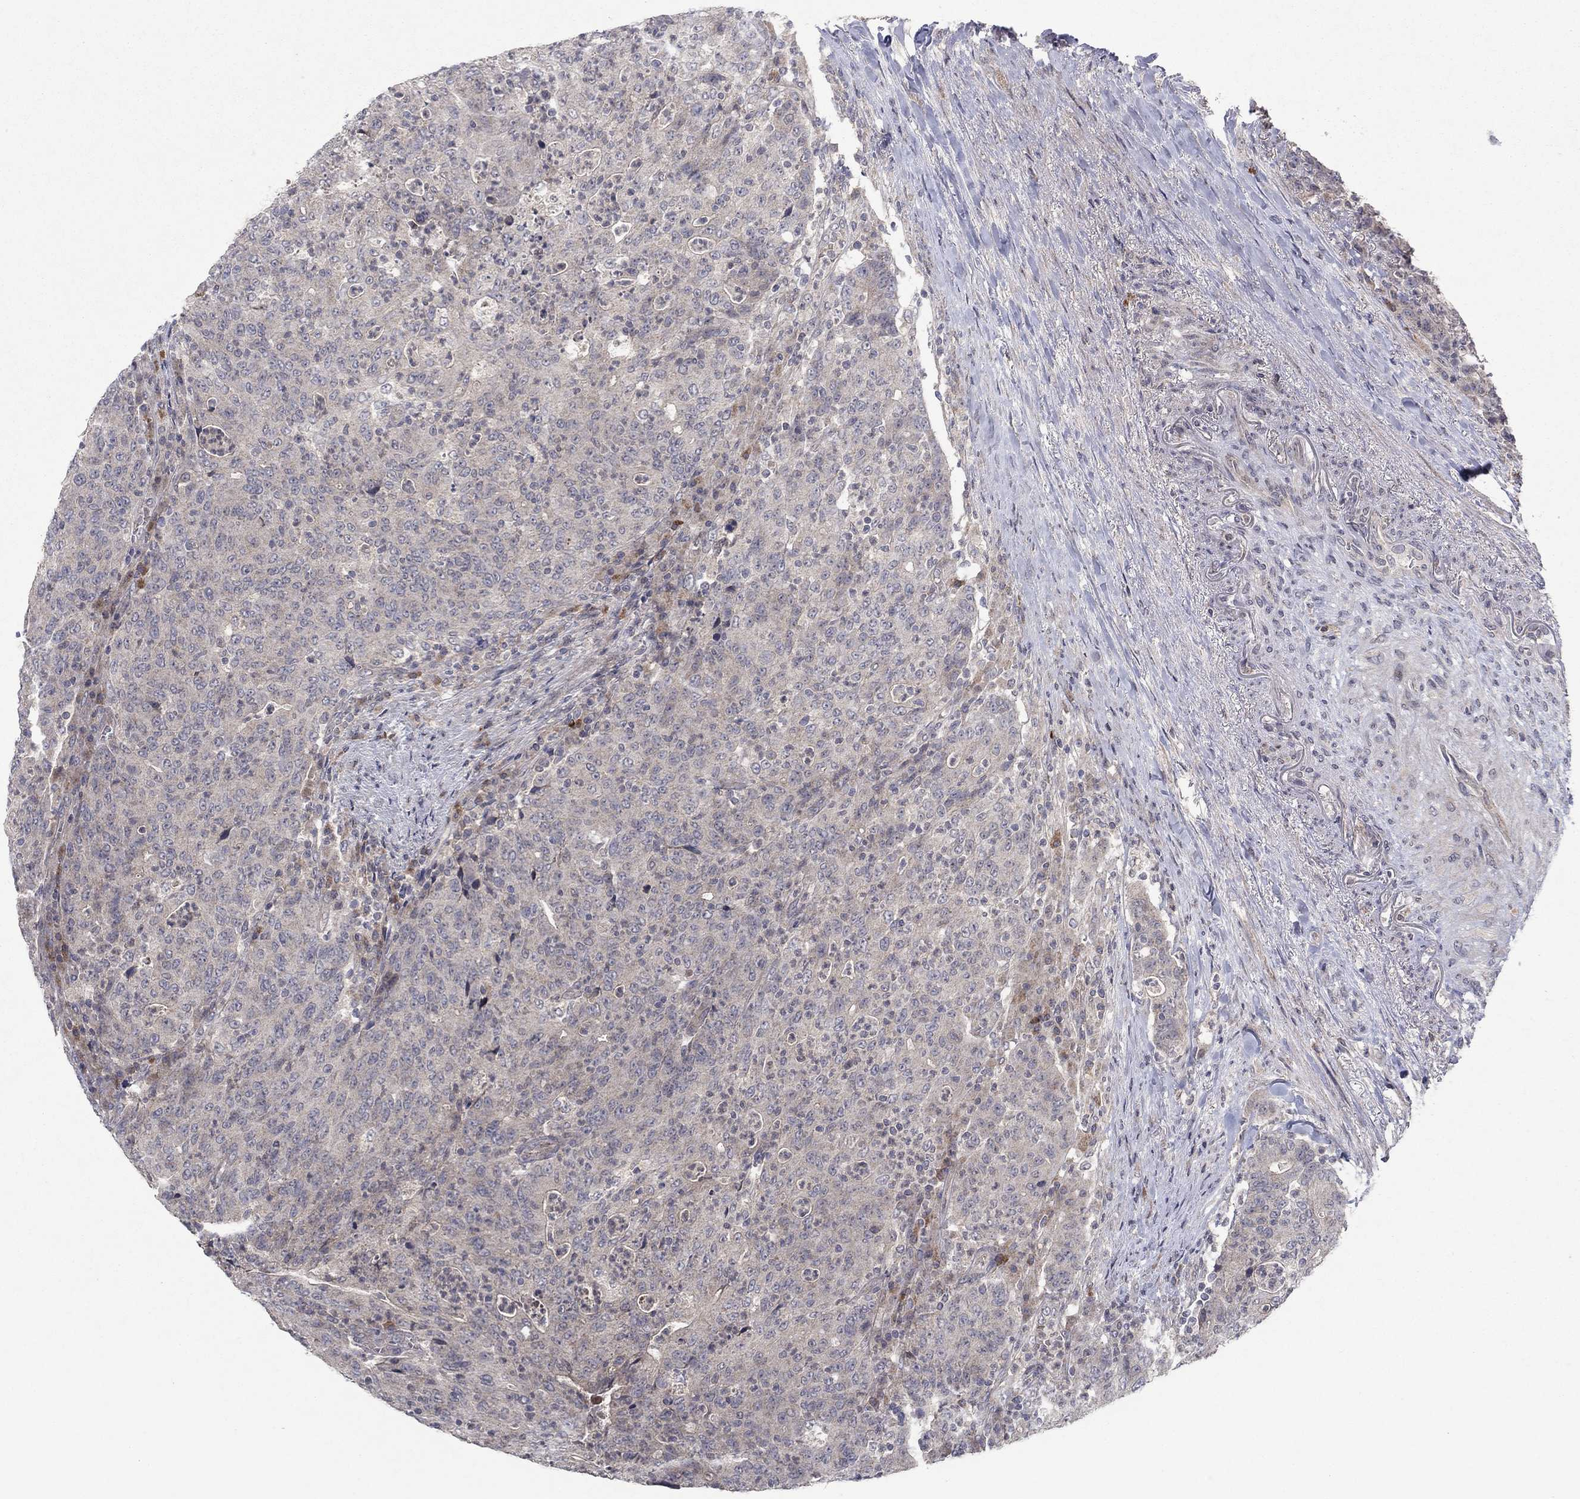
{"staining": {"intensity": "negative", "quantity": "none", "location": "none"}, "tissue": "colorectal cancer", "cell_type": "Tumor cells", "image_type": "cancer", "snomed": [{"axis": "morphology", "description": "Adenocarcinoma, NOS"}, {"axis": "topography", "description": "Colon"}], "caption": "Immunohistochemistry micrograph of neoplastic tissue: human colorectal cancer (adenocarcinoma) stained with DAB (3,3'-diaminobenzidine) demonstrates no significant protein expression in tumor cells.", "gene": "IL4", "patient": {"sex": "male", "age": 70}}